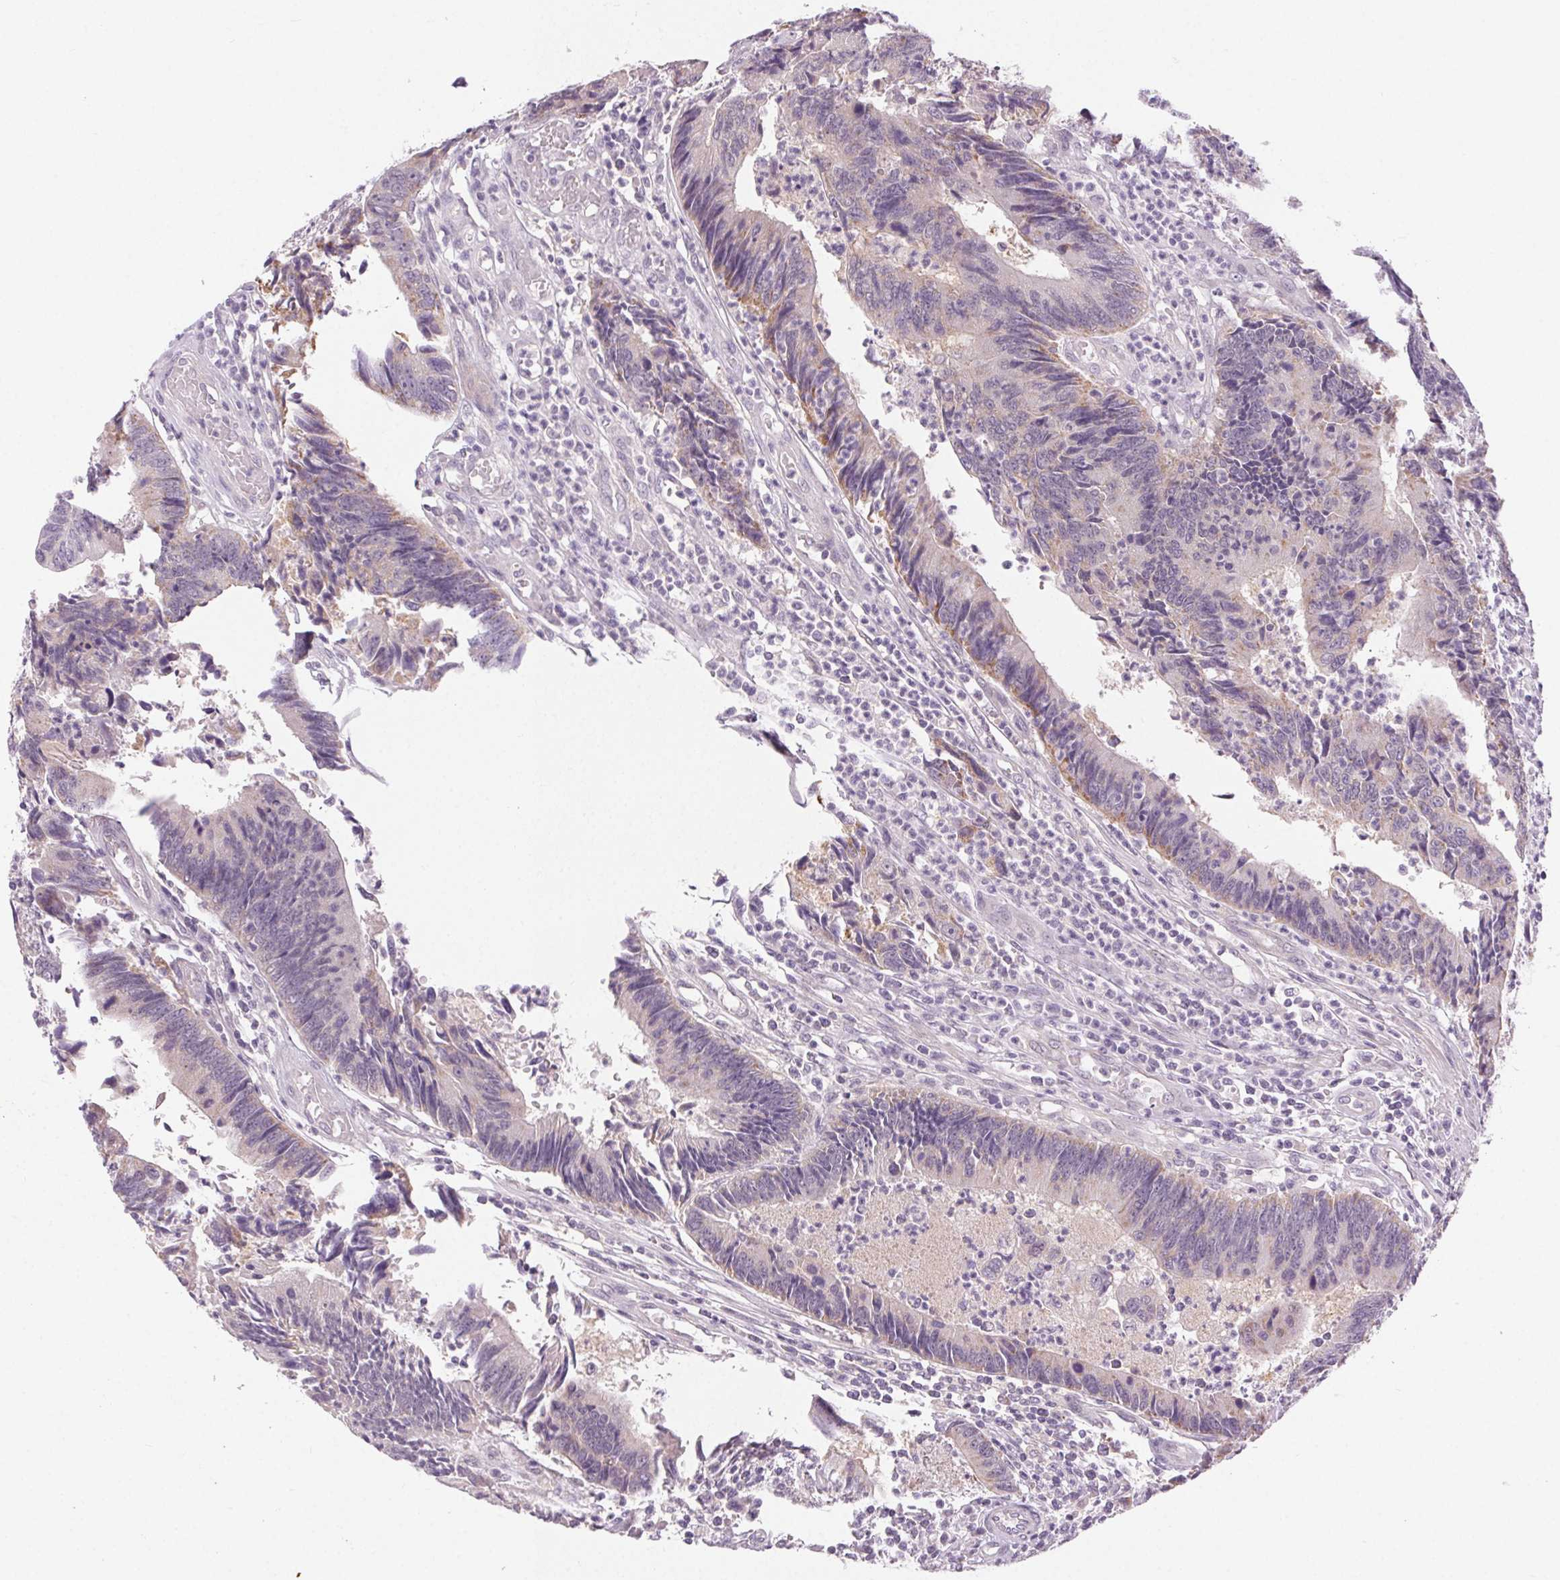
{"staining": {"intensity": "moderate", "quantity": "<25%", "location": "cytoplasmic/membranous"}, "tissue": "colorectal cancer", "cell_type": "Tumor cells", "image_type": "cancer", "snomed": [{"axis": "morphology", "description": "Adenocarcinoma, NOS"}, {"axis": "topography", "description": "Colon"}], "caption": "Immunohistochemistry (IHC) histopathology image of colorectal cancer (adenocarcinoma) stained for a protein (brown), which shows low levels of moderate cytoplasmic/membranous expression in approximately <25% of tumor cells.", "gene": "FAM168A", "patient": {"sex": "female", "age": 67}}